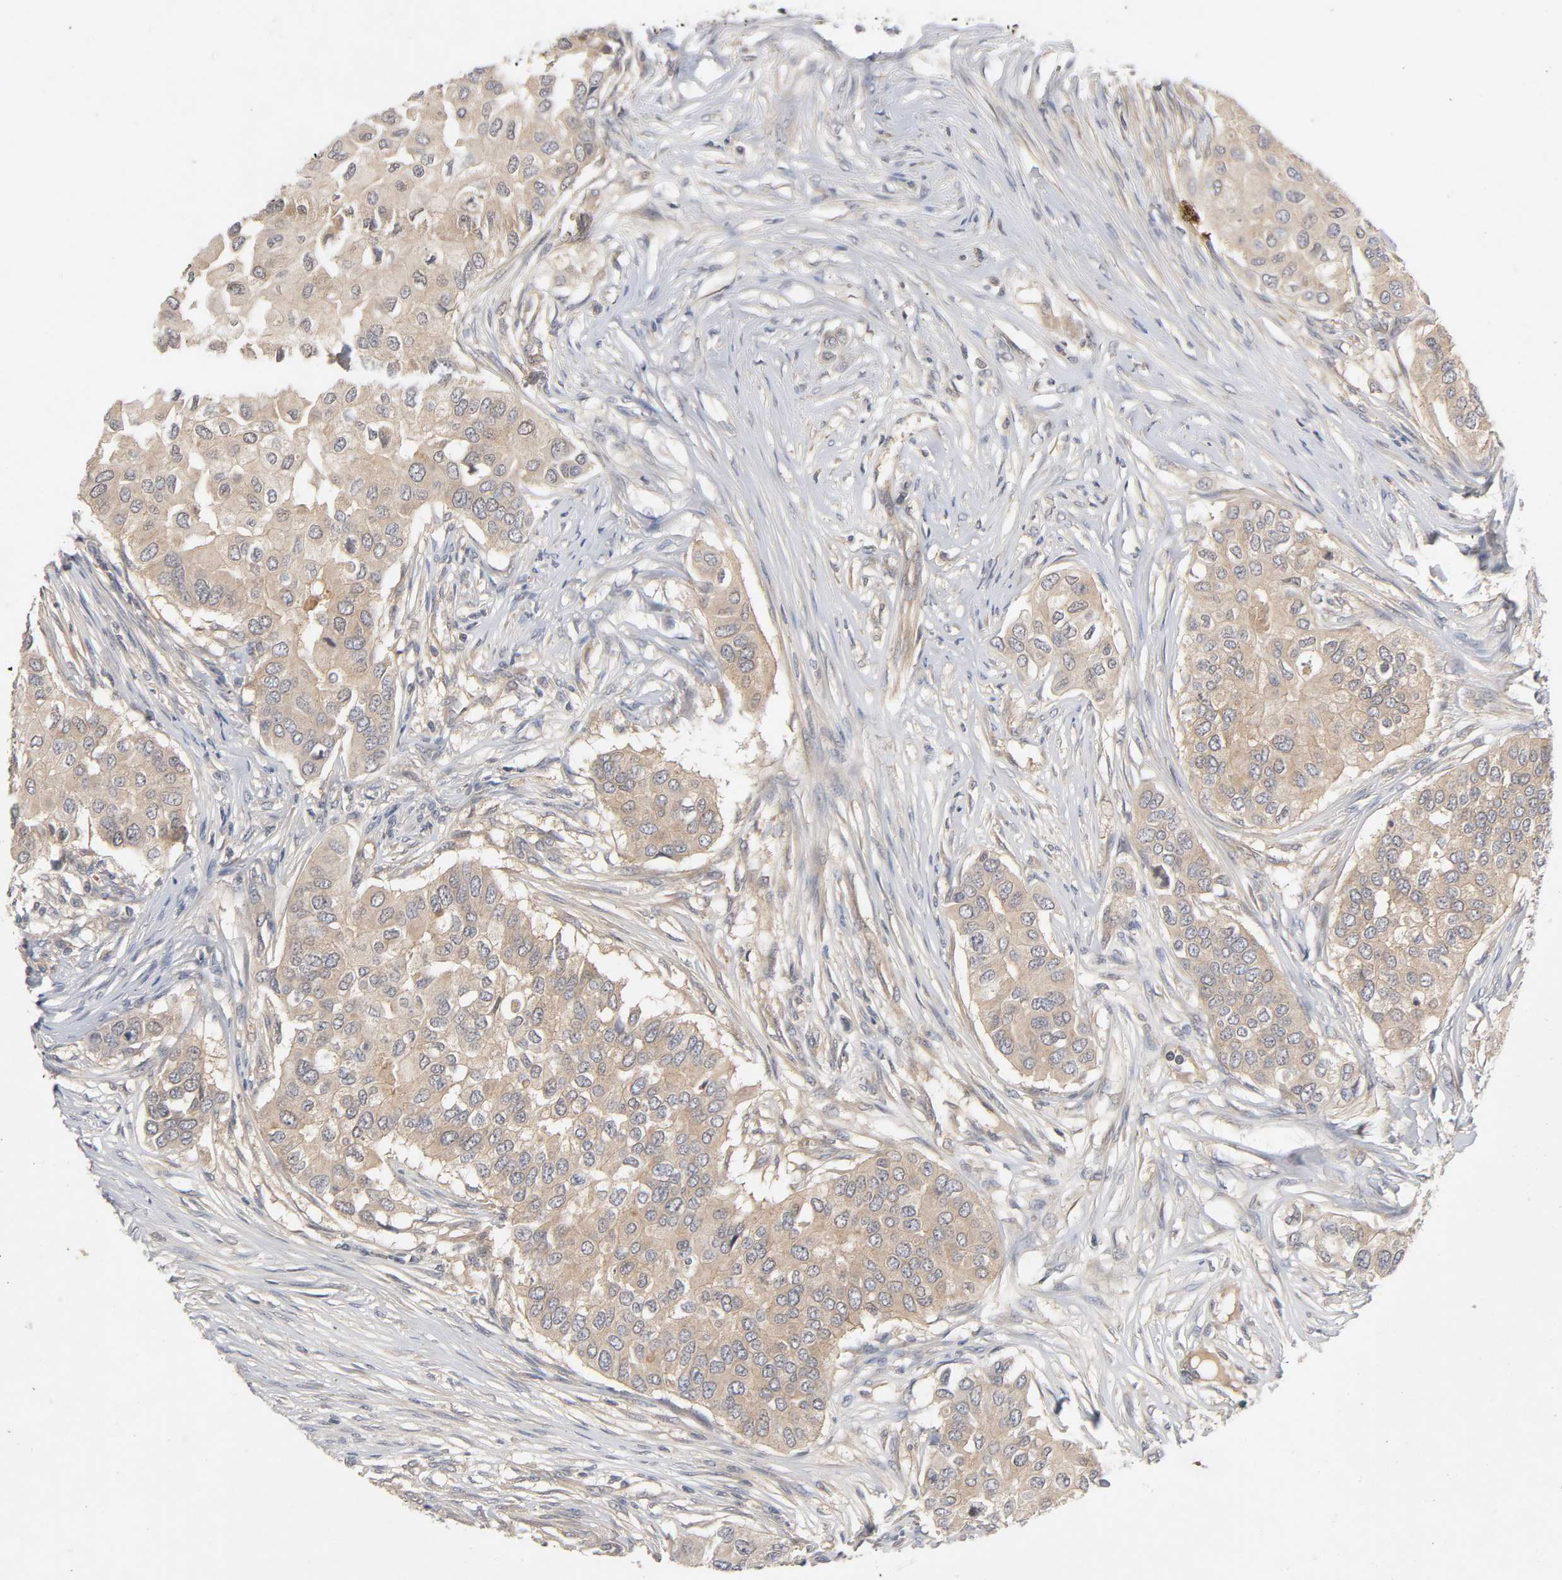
{"staining": {"intensity": "moderate", "quantity": ">75%", "location": "cytoplasmic/membranous"}, "tissue": "breast cancer", "cell_type": "Tumor cells", "image_type": "cancer", "snomed": [{"axis": "morphology", "description": "Normal tissue, NOS"}, {"axis": "morphology", "description": "Duct carcinoma"}, {"axis": "topography", "description": "Breast"}], "caption": "DAB immunohistochemical staining of human infiltrating ductal carcinoma (breast) exhibits moderate cytoplasmic/membranous protein staining in approximately >75% of tumor cells. (DAB (3,3'-diaminobenzidine) = brown stain, brightfield microscopy at high magnification).", "gene": "CPB2", "patient": {"sex": "female", "age": 49}}